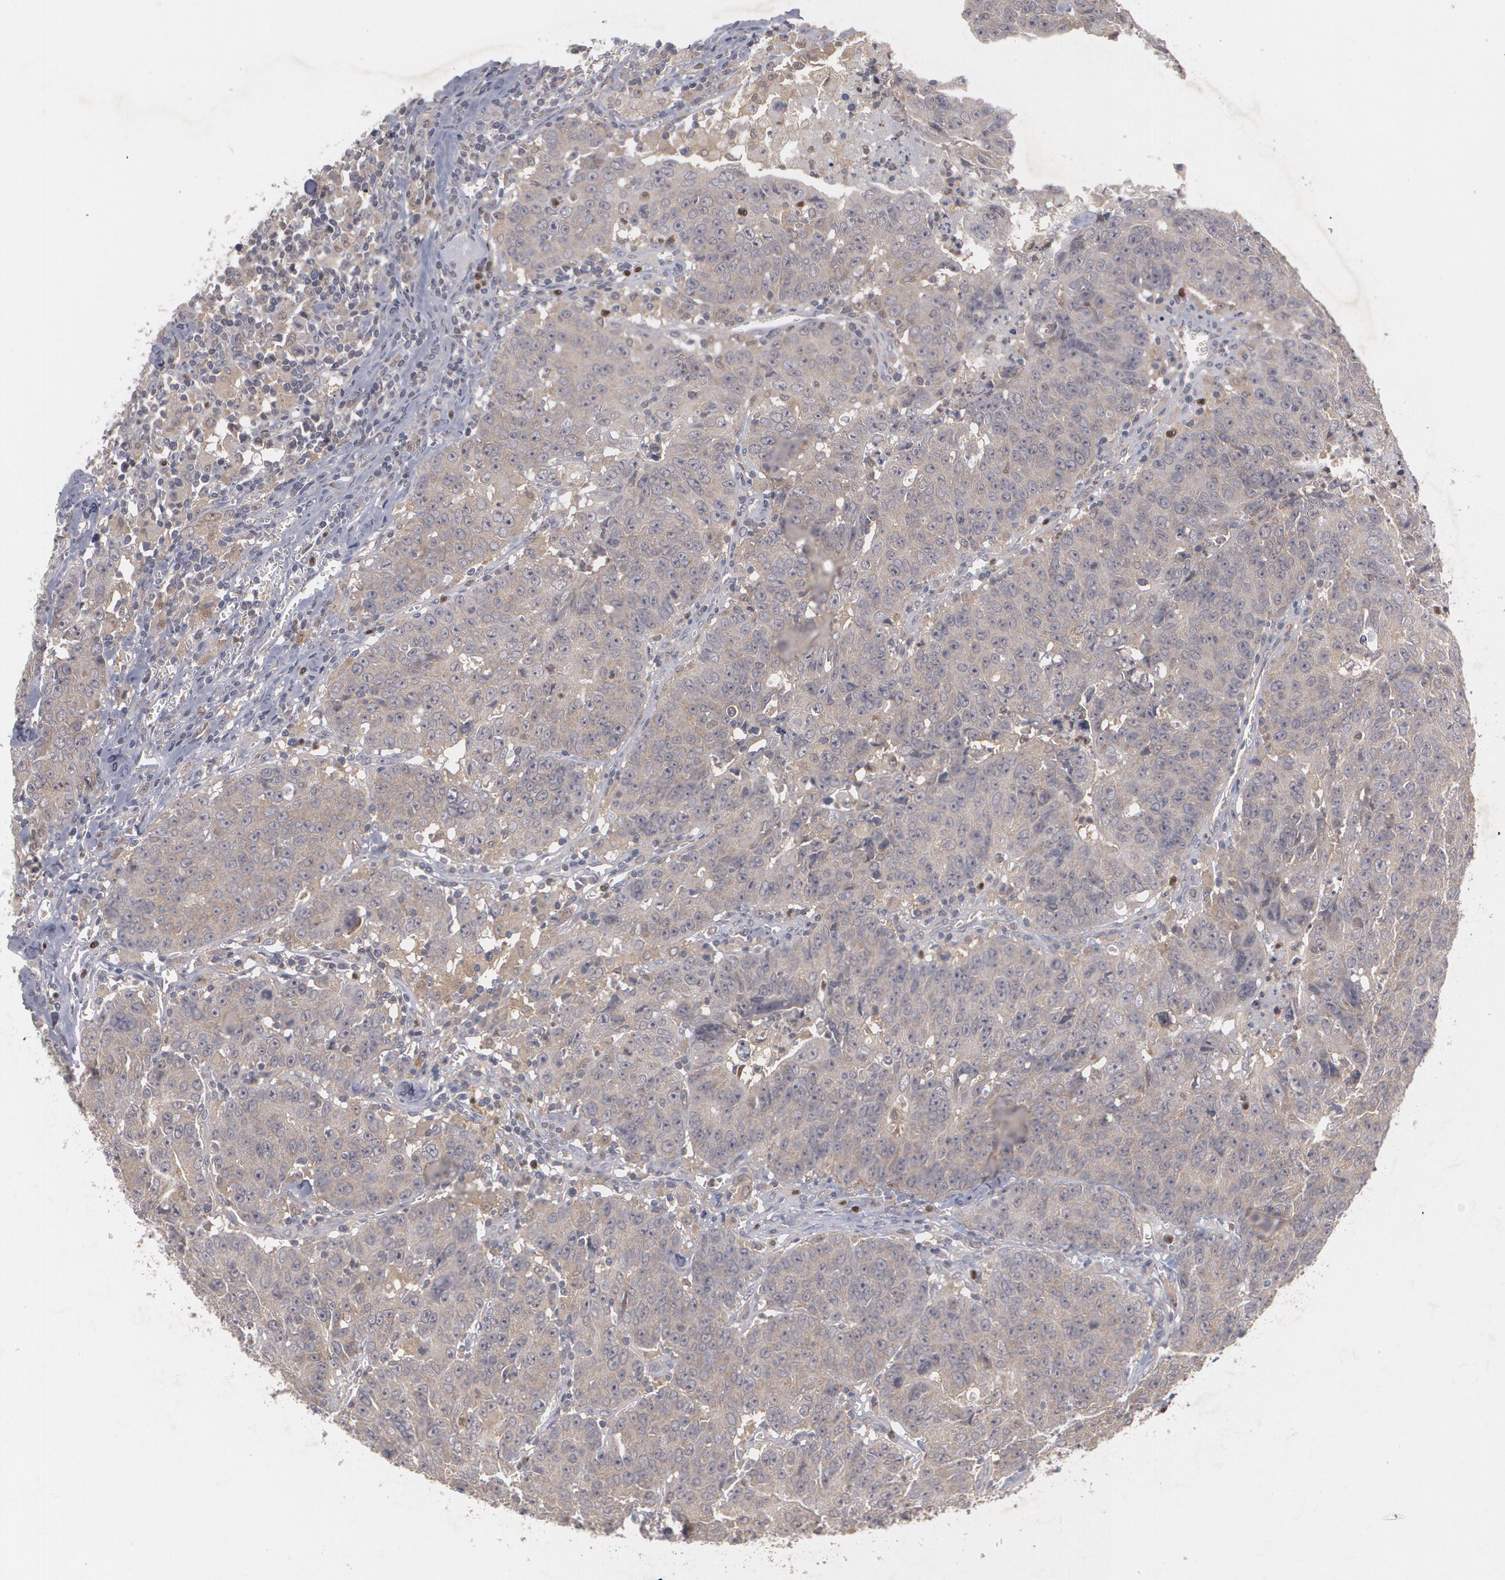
{"staining": {"intensity": "negative", "quantity": "none", "location": "none"}, "tissue": "colorectal cancer", "cell_type": "Tumor cells", "image_type": "cancer", "snomed": [{"axis": "morphology", "description": "Adenocarcinoma, NOS"}, {"axis": "topography", "description": "Colon"}], "caption": "This is a histopathology image of immunohistochemistry staining of adenocarcinoma (colorectal), which shows no expression in tumor cells.", "gene": "HTT", "patient": {"sex": "female", "age": 53}}